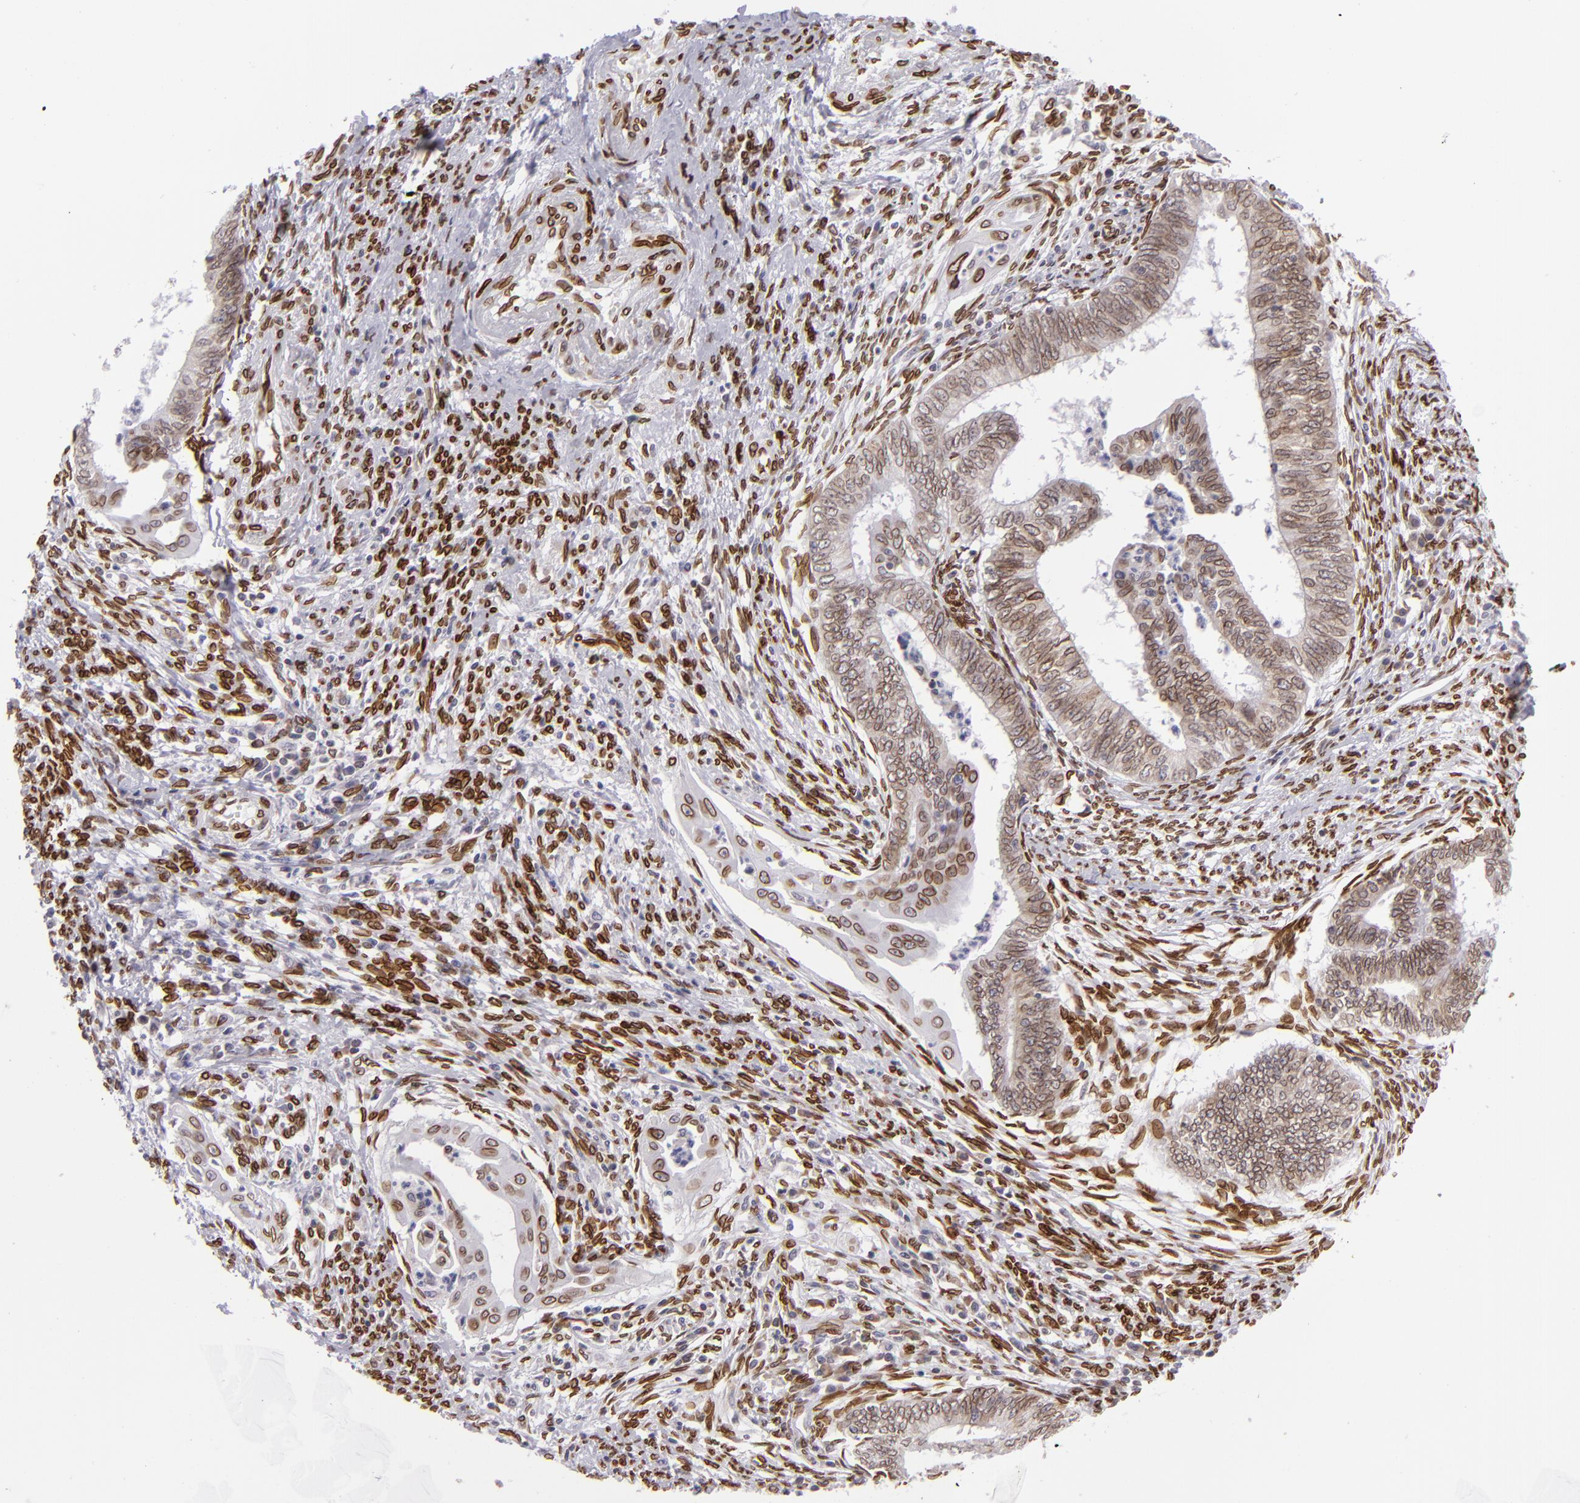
{"staining": {"intensity": "moderate", "quantity": ">75%", "location": "nuclear"}, "tissue": "endometrial cancer", "cell_type": "Tumor cells", "image_type": "cancer", "snomed": [{"axis": "morphology", "description": "Adenocarcinoma, NOS"}, {"axis": "topography", "description": "Endometrium"}], "caption": "Immunohistochemical staining of human endometrial cancer demonstrates medium levels of moderate nuclear protein expression in approximately >75% of tumor cells.", "gene": "EMD", "patient": {"sex": "female", "age": 66}}